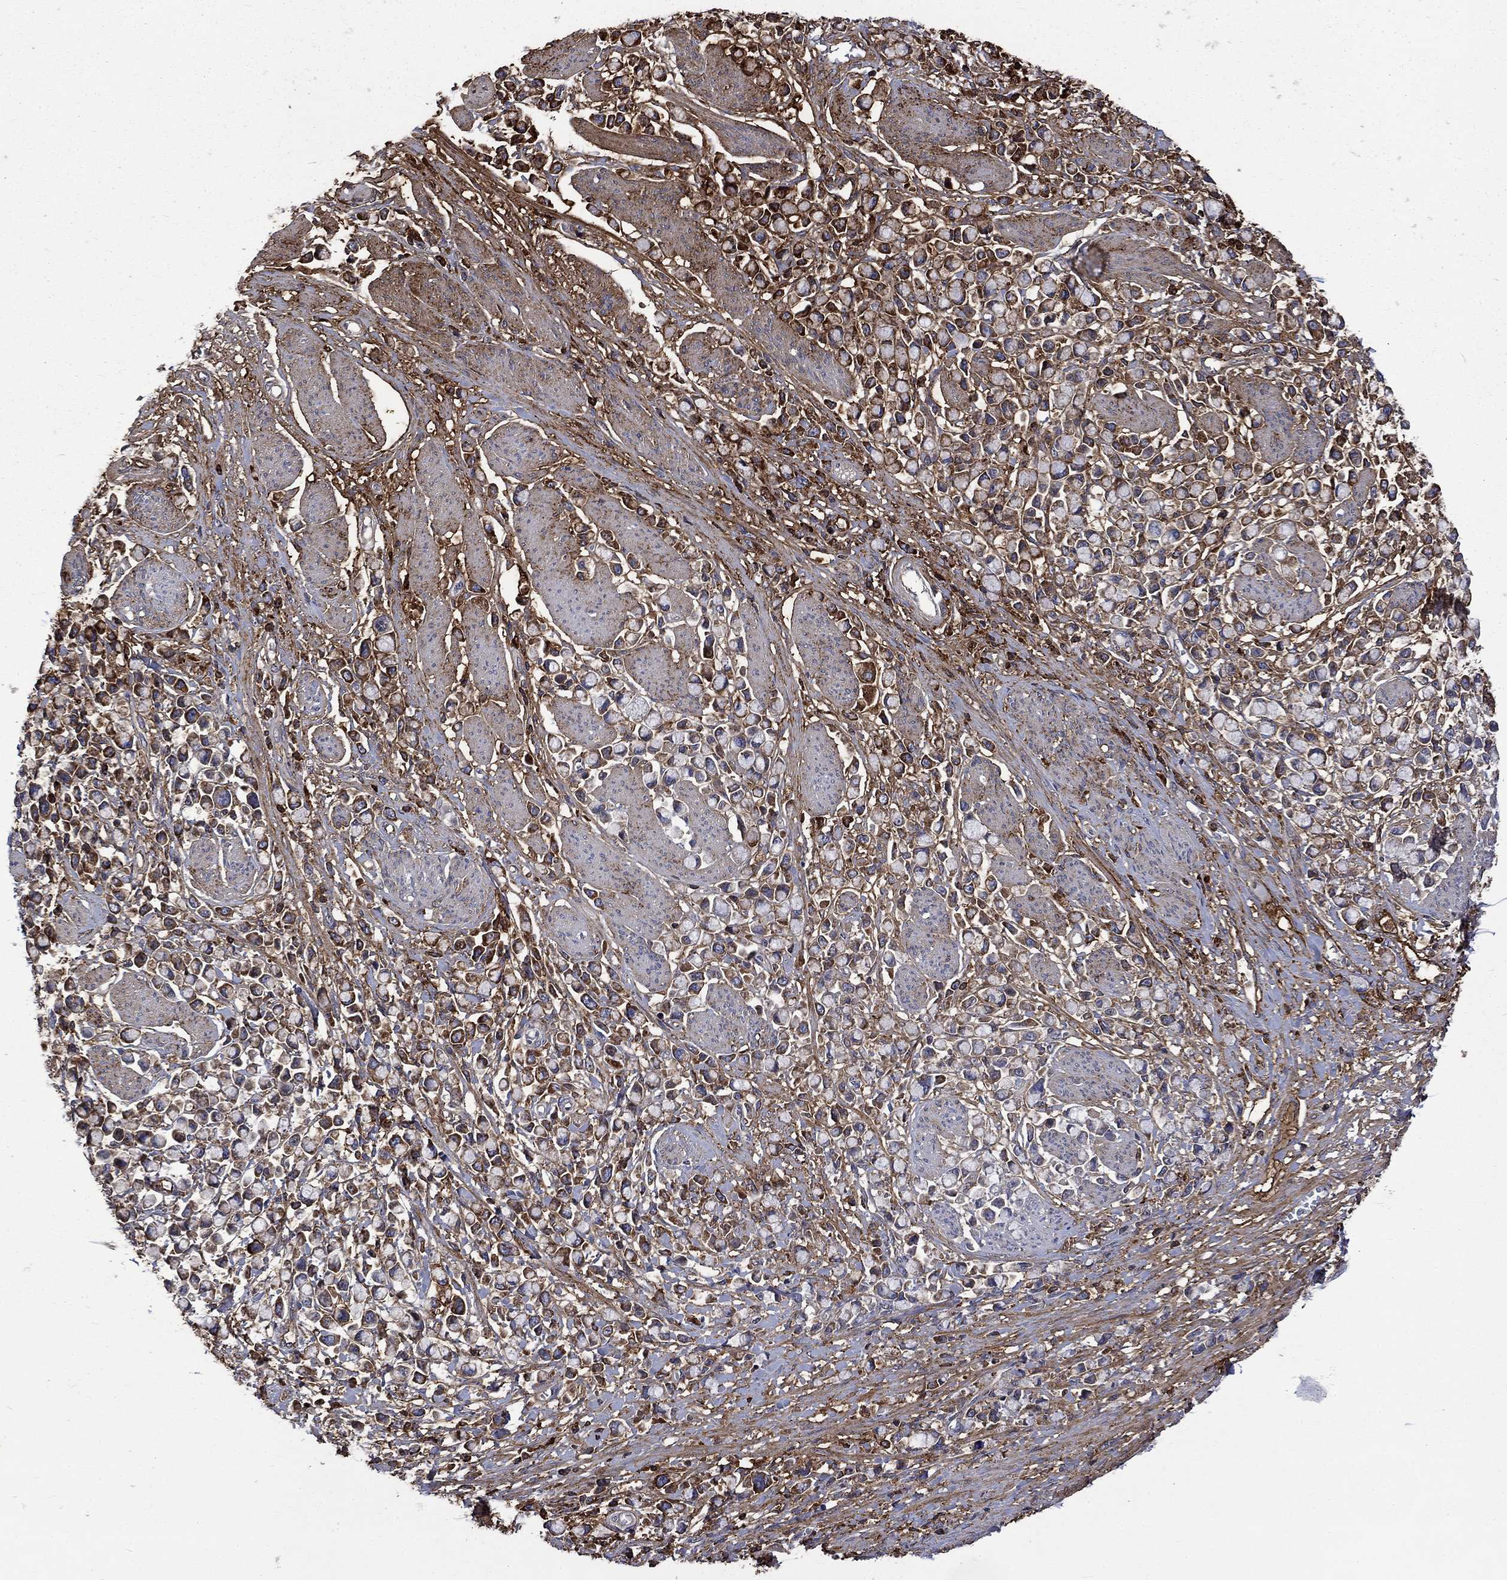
{"staining": {"intensity": "moderate", "quantity": "25%-75%", "location": "cytoplasmic/membranous"}, "tissue": "stomach cancer", "cell_type": "Tumor cells", "image_type": "cancer", "snomed": [{"axis": "morphology", "description": "Adenocarcinoma, NOS"}, {"axis": "topography", "description": "Stomach"}], "caption": "Tumor cells reveal medium levels of moderate cytoplasmic/membranous positivity in about 25%-75% of cells in human stomach cancer (adenocarcinoma). The staining was performed using DAB to visualize the protein expression in brown, while the nuclei were stained in blue with hematoxylin (Magnification: 20x).", "gene": "VCAN", "patient": {"sex": "female", "age": 81}}